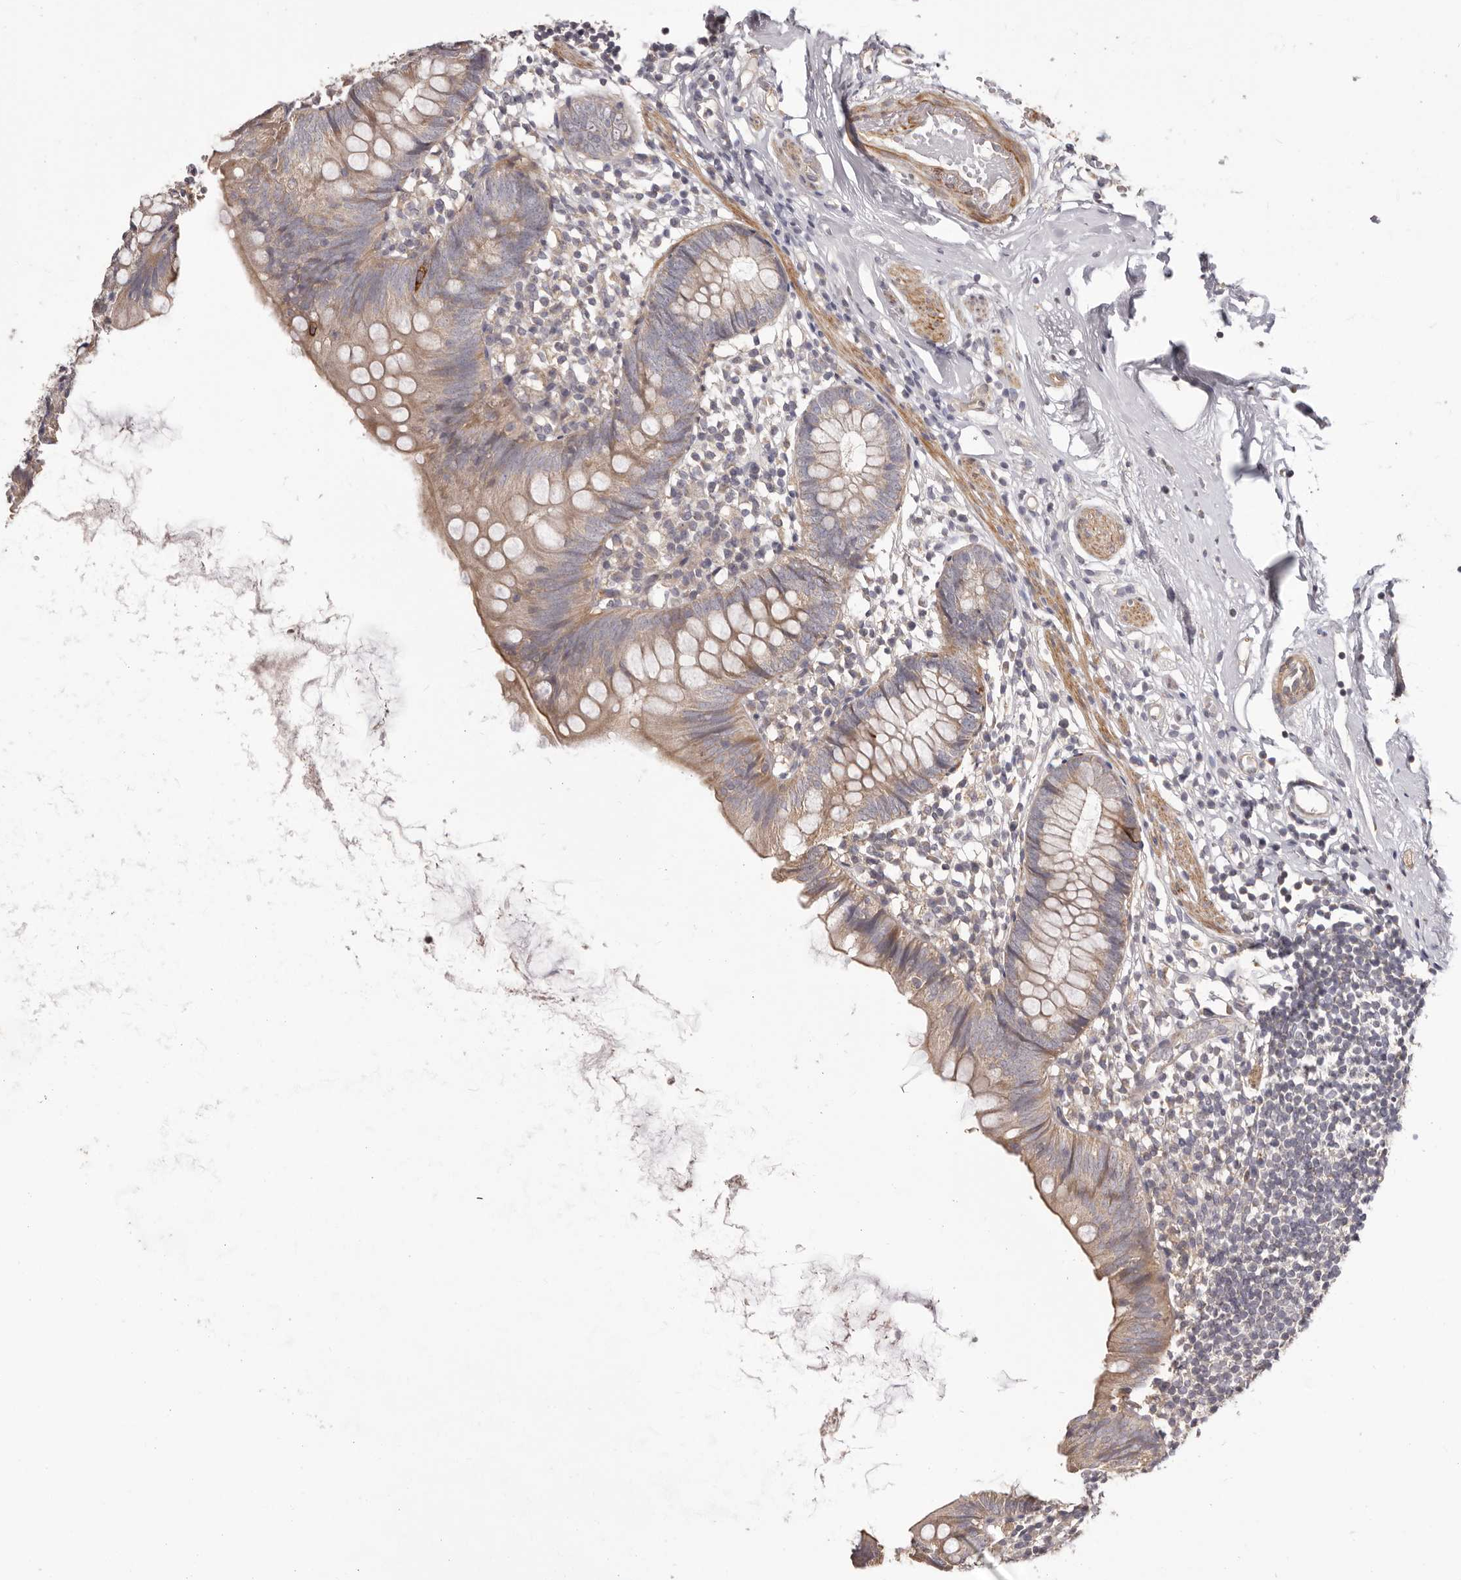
{"staining": {"intensity": "weak", "quantity": ">75%", "location": "cytoplasmic/membranous"}, "tissue": "appendix", "cell_type": "Glandular cells", "image_type": "normal", "snomed": [{"axis": "morphology", "description": "Normal tissue, NOS"}, {"axis": "topography", "description": "Appendix"}], "caption": "The immunohistochemical stain shows weak cytoplasmic/membranous expression in glandular cells of unremarkable appendix.", "gene": "HRH1", "patient": {"sex": "female", "age": 62}}